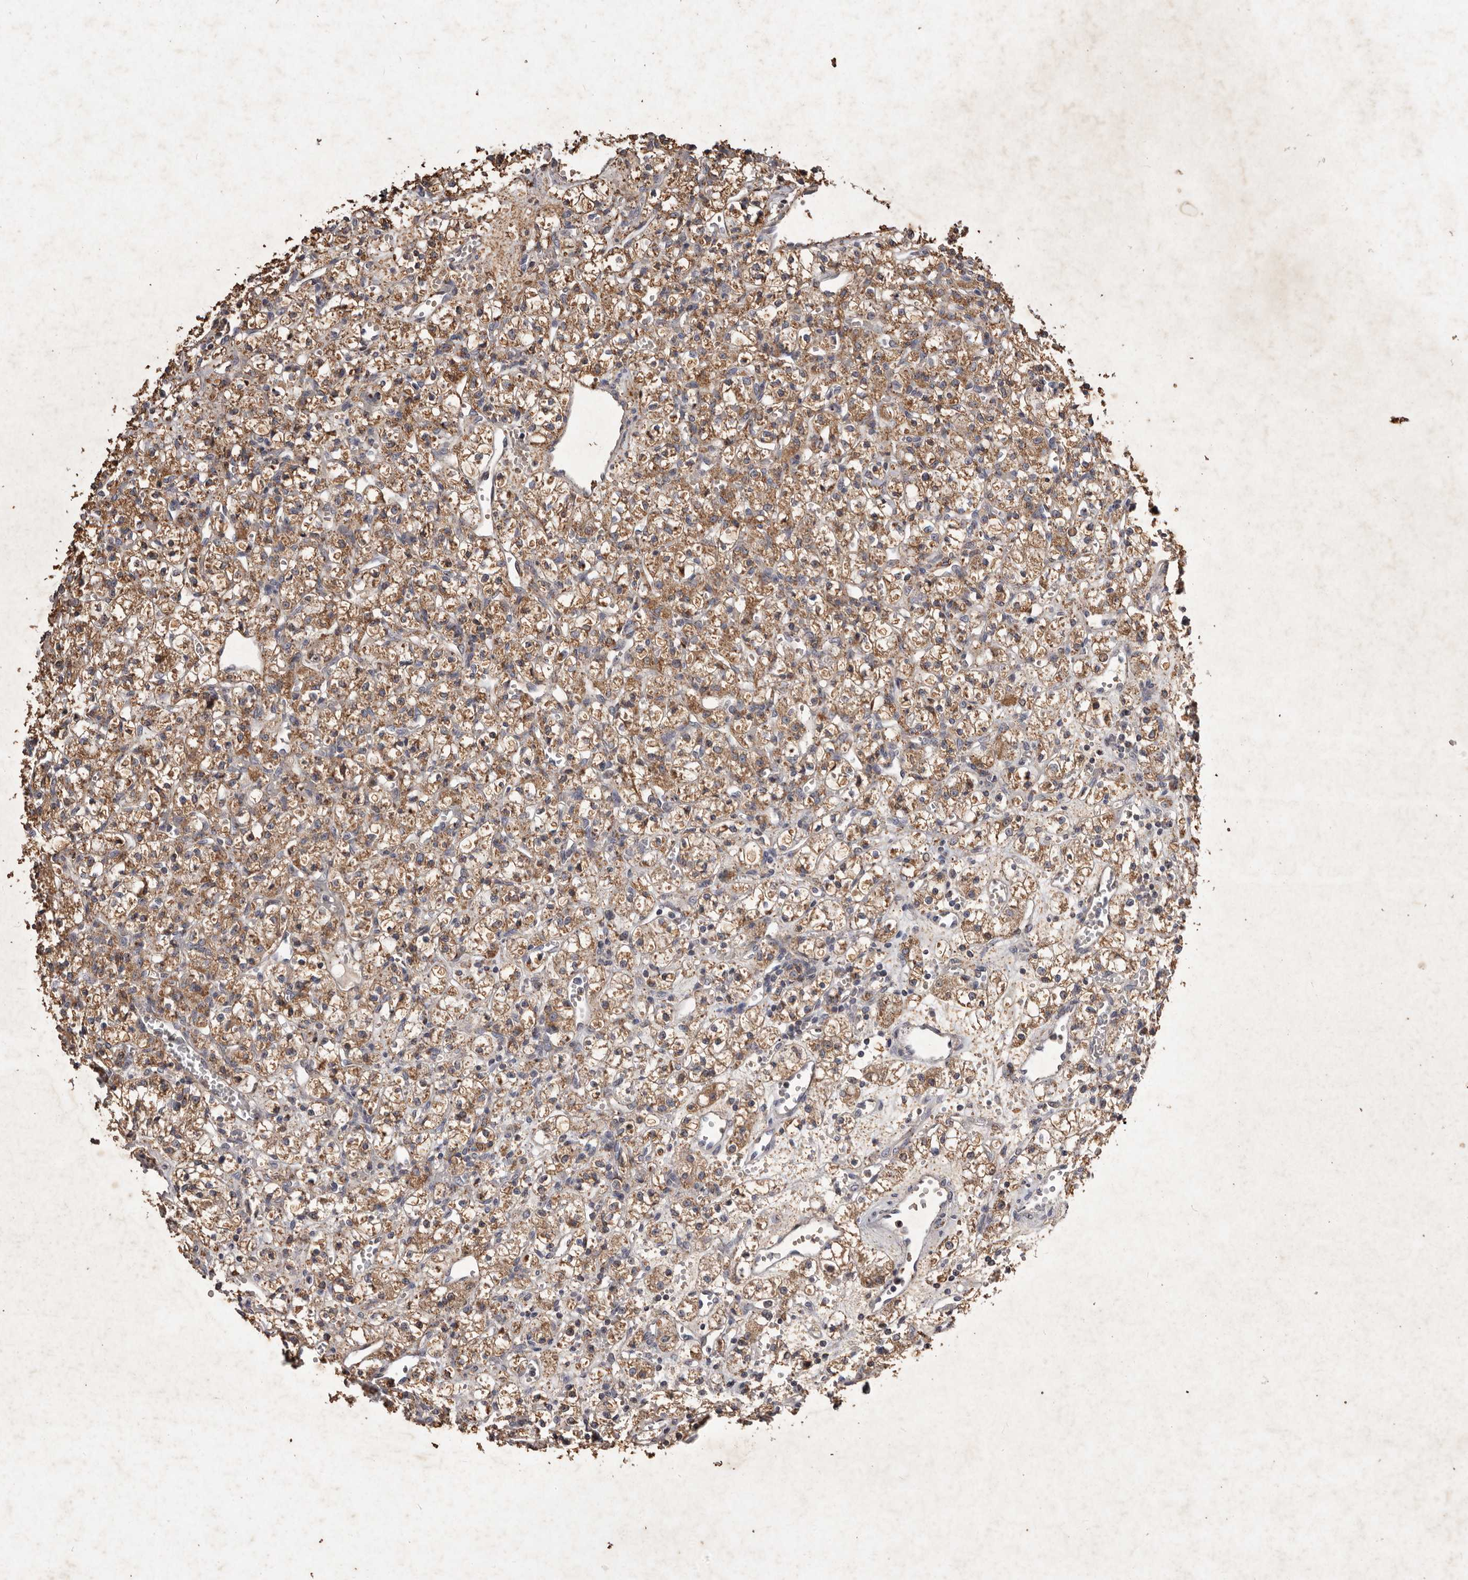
{"staining": {"intensity": "moderate", "quantity": ">75%", "location": "cytoplasmic/membranous"}, "tissue": "renal cancer", "cell_type": "Tumor cells", "image_type": "cancer", "snomed": [{"axis": "morphology", "description": "Adenocarcinoma, NOS"}, {"axis": "topography", "description": "Kidney"}], "caption": "Immunohistochemical staining of adenocarcinoma (renal) reveals medium levels of moderate cytoplasmic/membranous staining in approximately >75% of tumor cells.", "gene": "CXCL14", "patient": {"sex": "female", "age": 59}}